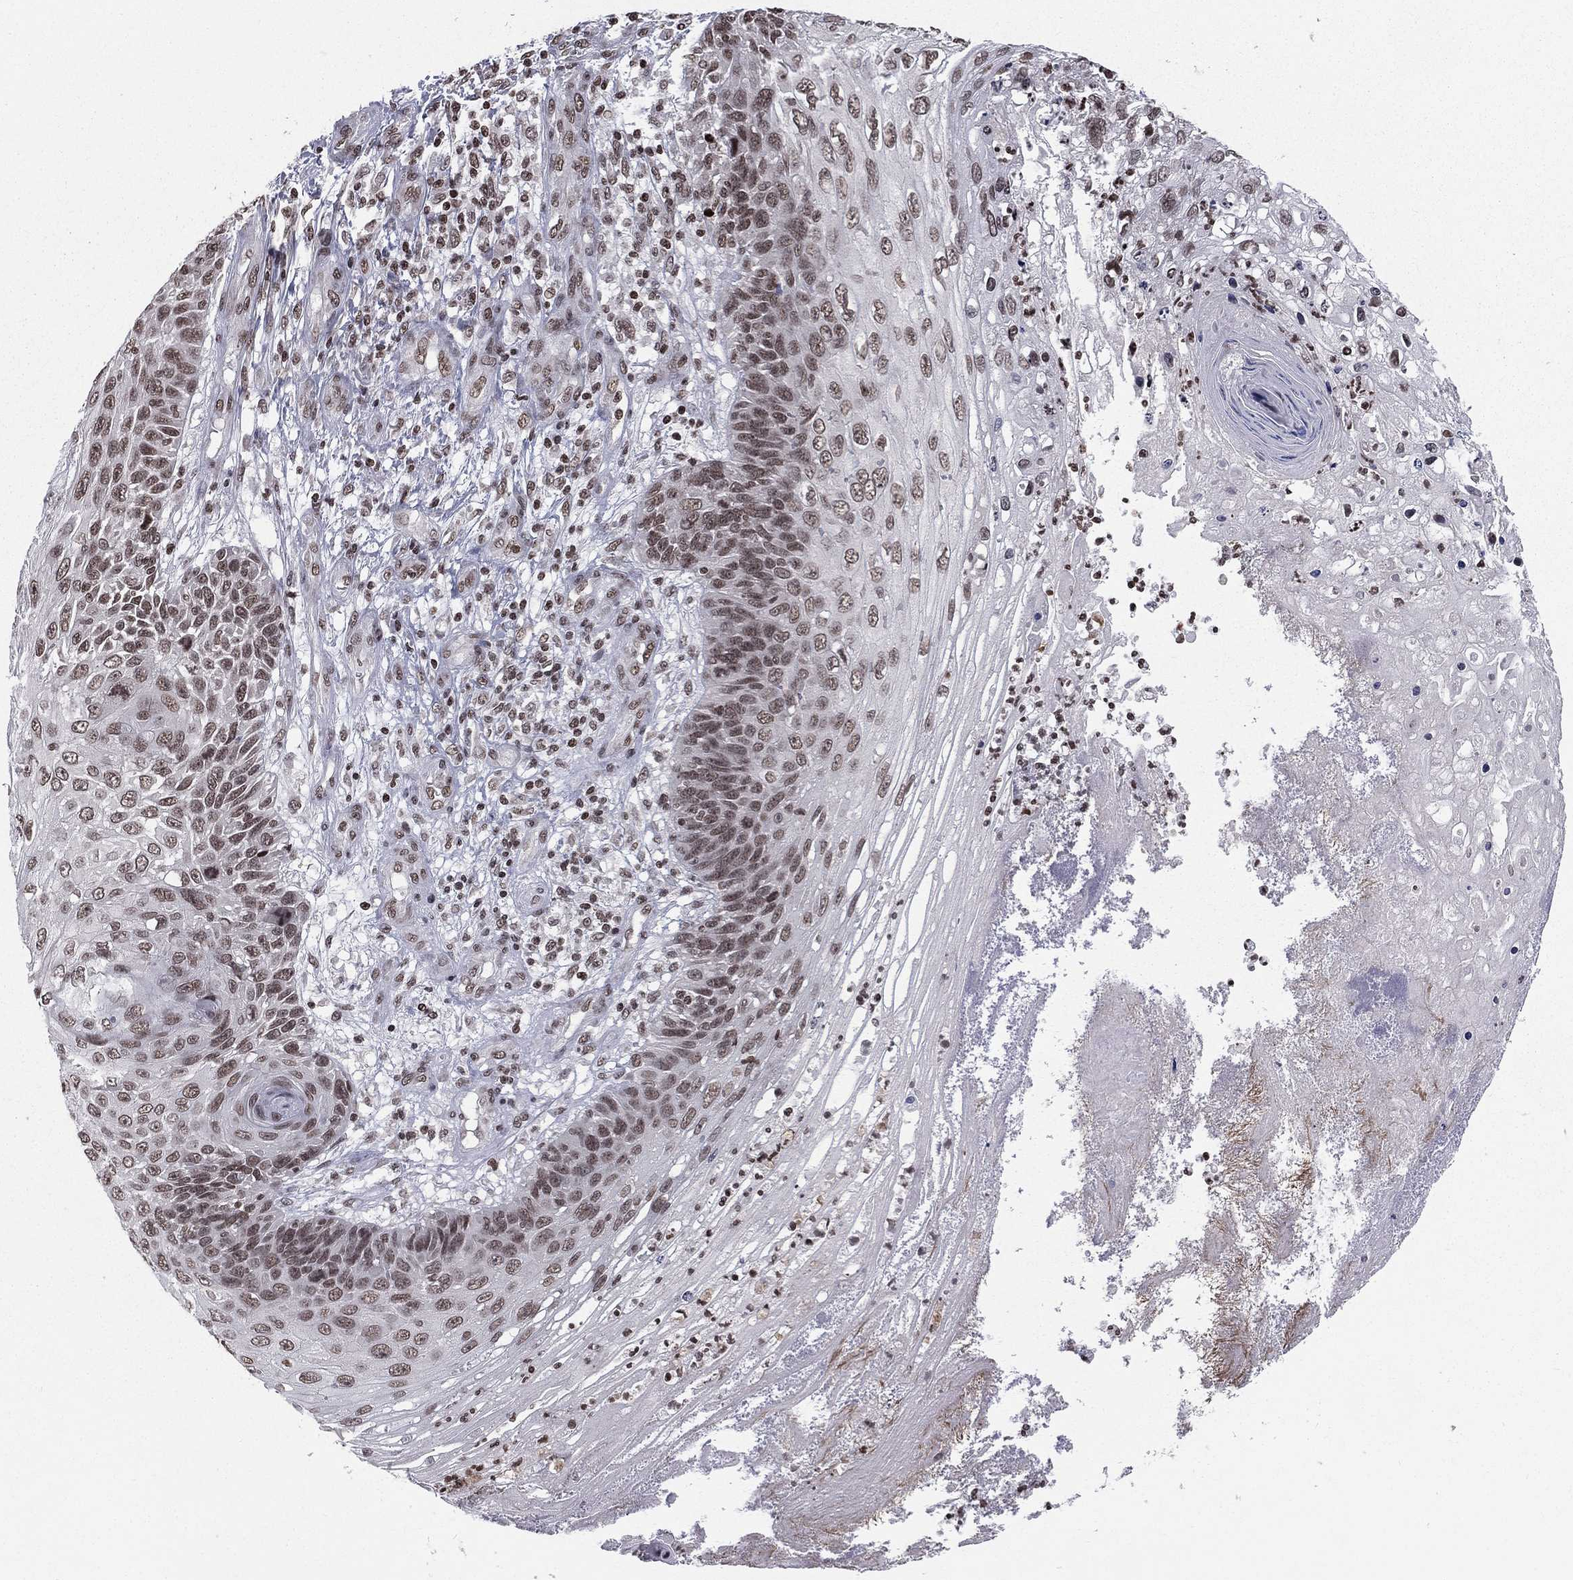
{"staining": {"intensity": "moderate", "quantity": "25%-75%", "location": "nuclear"}, "tissue": "skin cancer", "cell_type": "Tumor cells", "image_type": "cancer", "snomed": [{"axis": "morphology", "description": "Squamous cell carcinoma, NOS"}, {"axis": "topography", "description": "Skin"}], "caption": "This image demonstrates immunohistochemistry staining of skin cancer, with medium moderate nuclear positivity in approximately 25%-75% of tumor cells.", "gene": "RFX7", "patient": {"sex": "male", "age": 92}}